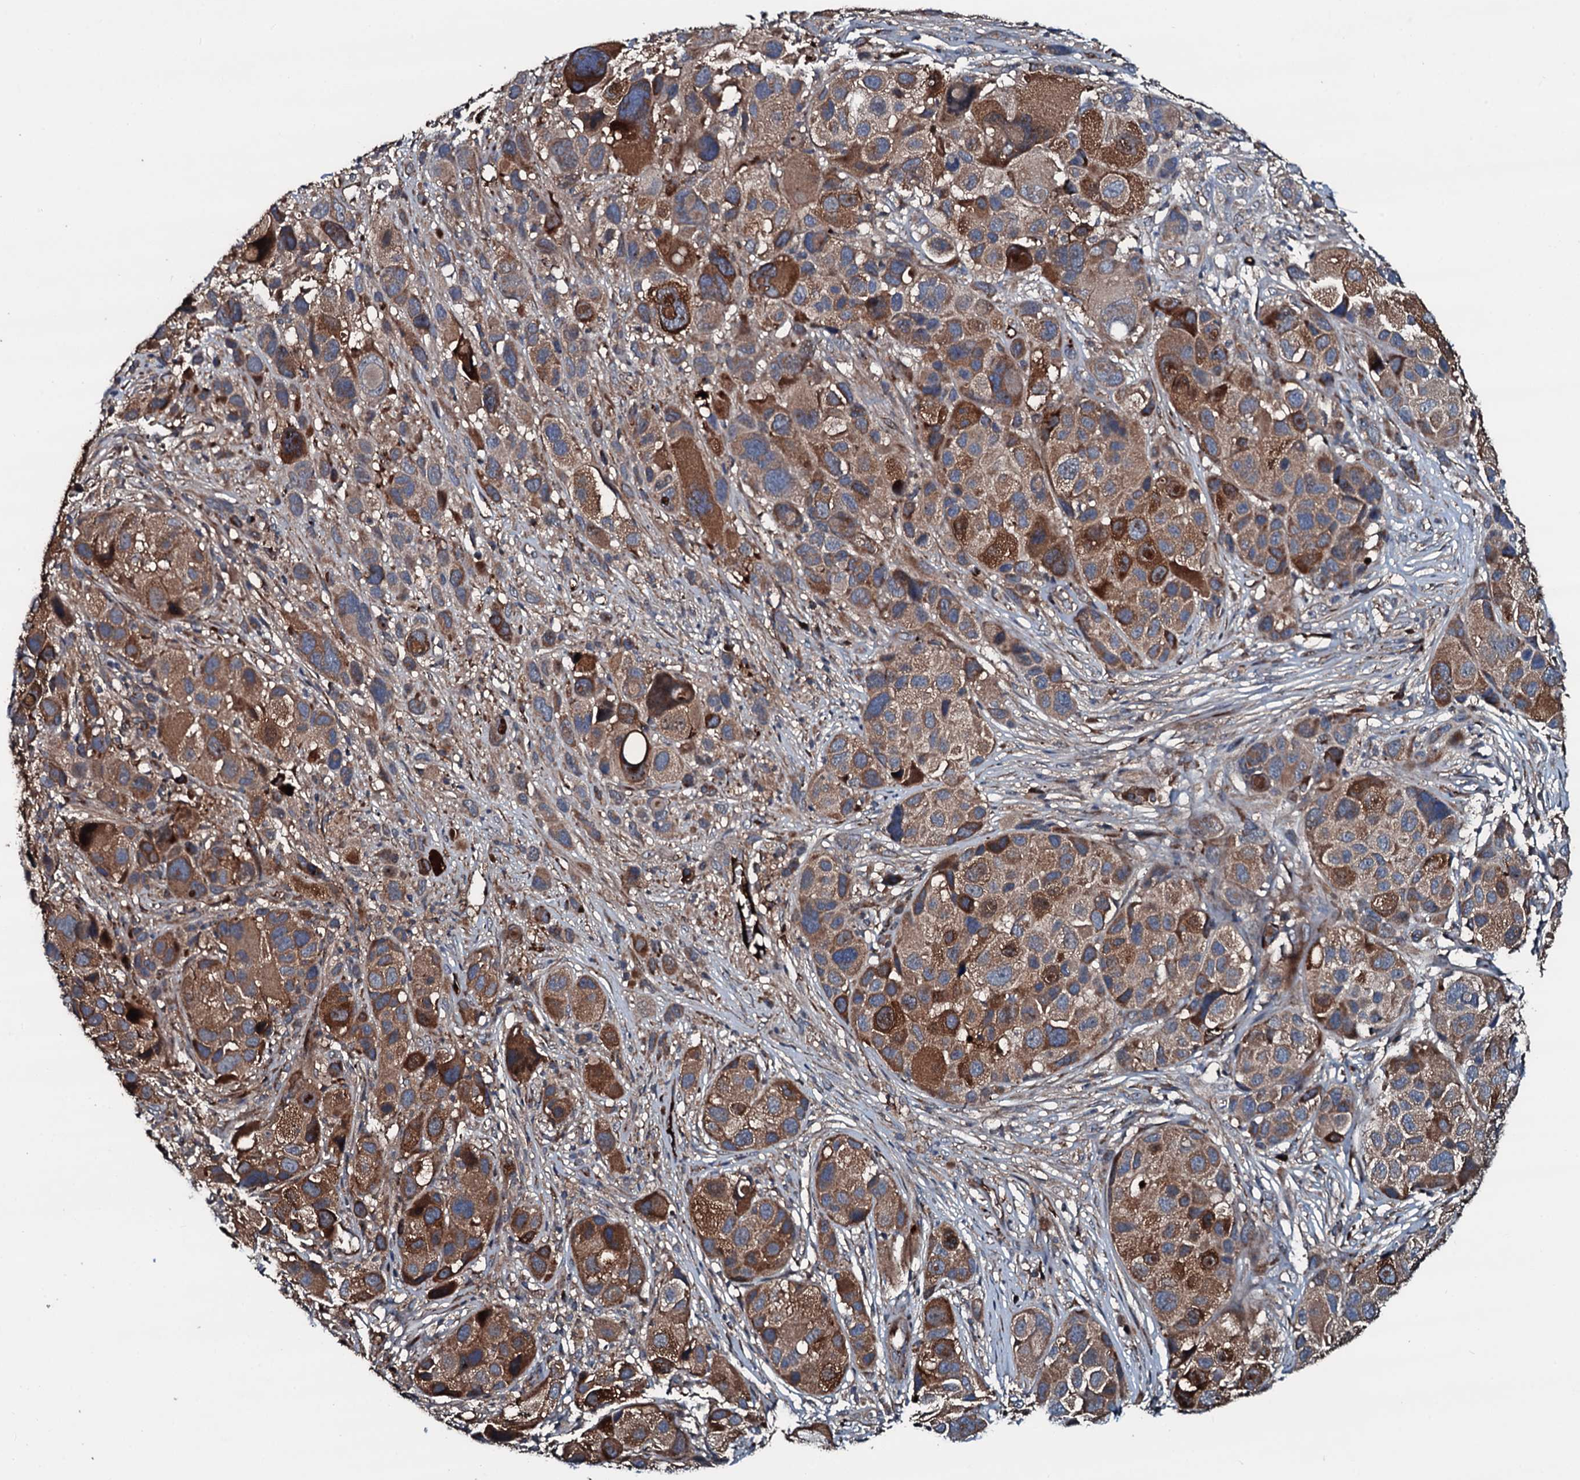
{"staining": {"intensity": "moderate", "quantity": ">75%", "location": "cytoplasmic/membranous"}, "tissue": "melanoma", "cell_type": "Tumor cells", "image_type": "cancer", "snomed": [{"axis": "morphology", "description": "Malignant melanoma, NOS"}, {"axis": "topography", "description": "Skin of trunk"}], "caption": "Melanoma was stained to show a protein in brown. There is medium levels of moderate cytoplasmic/membranous staining in about >75% of tumor cells.", "gene": "AARS1", "patient": {"sex": "male", "age": 71}}